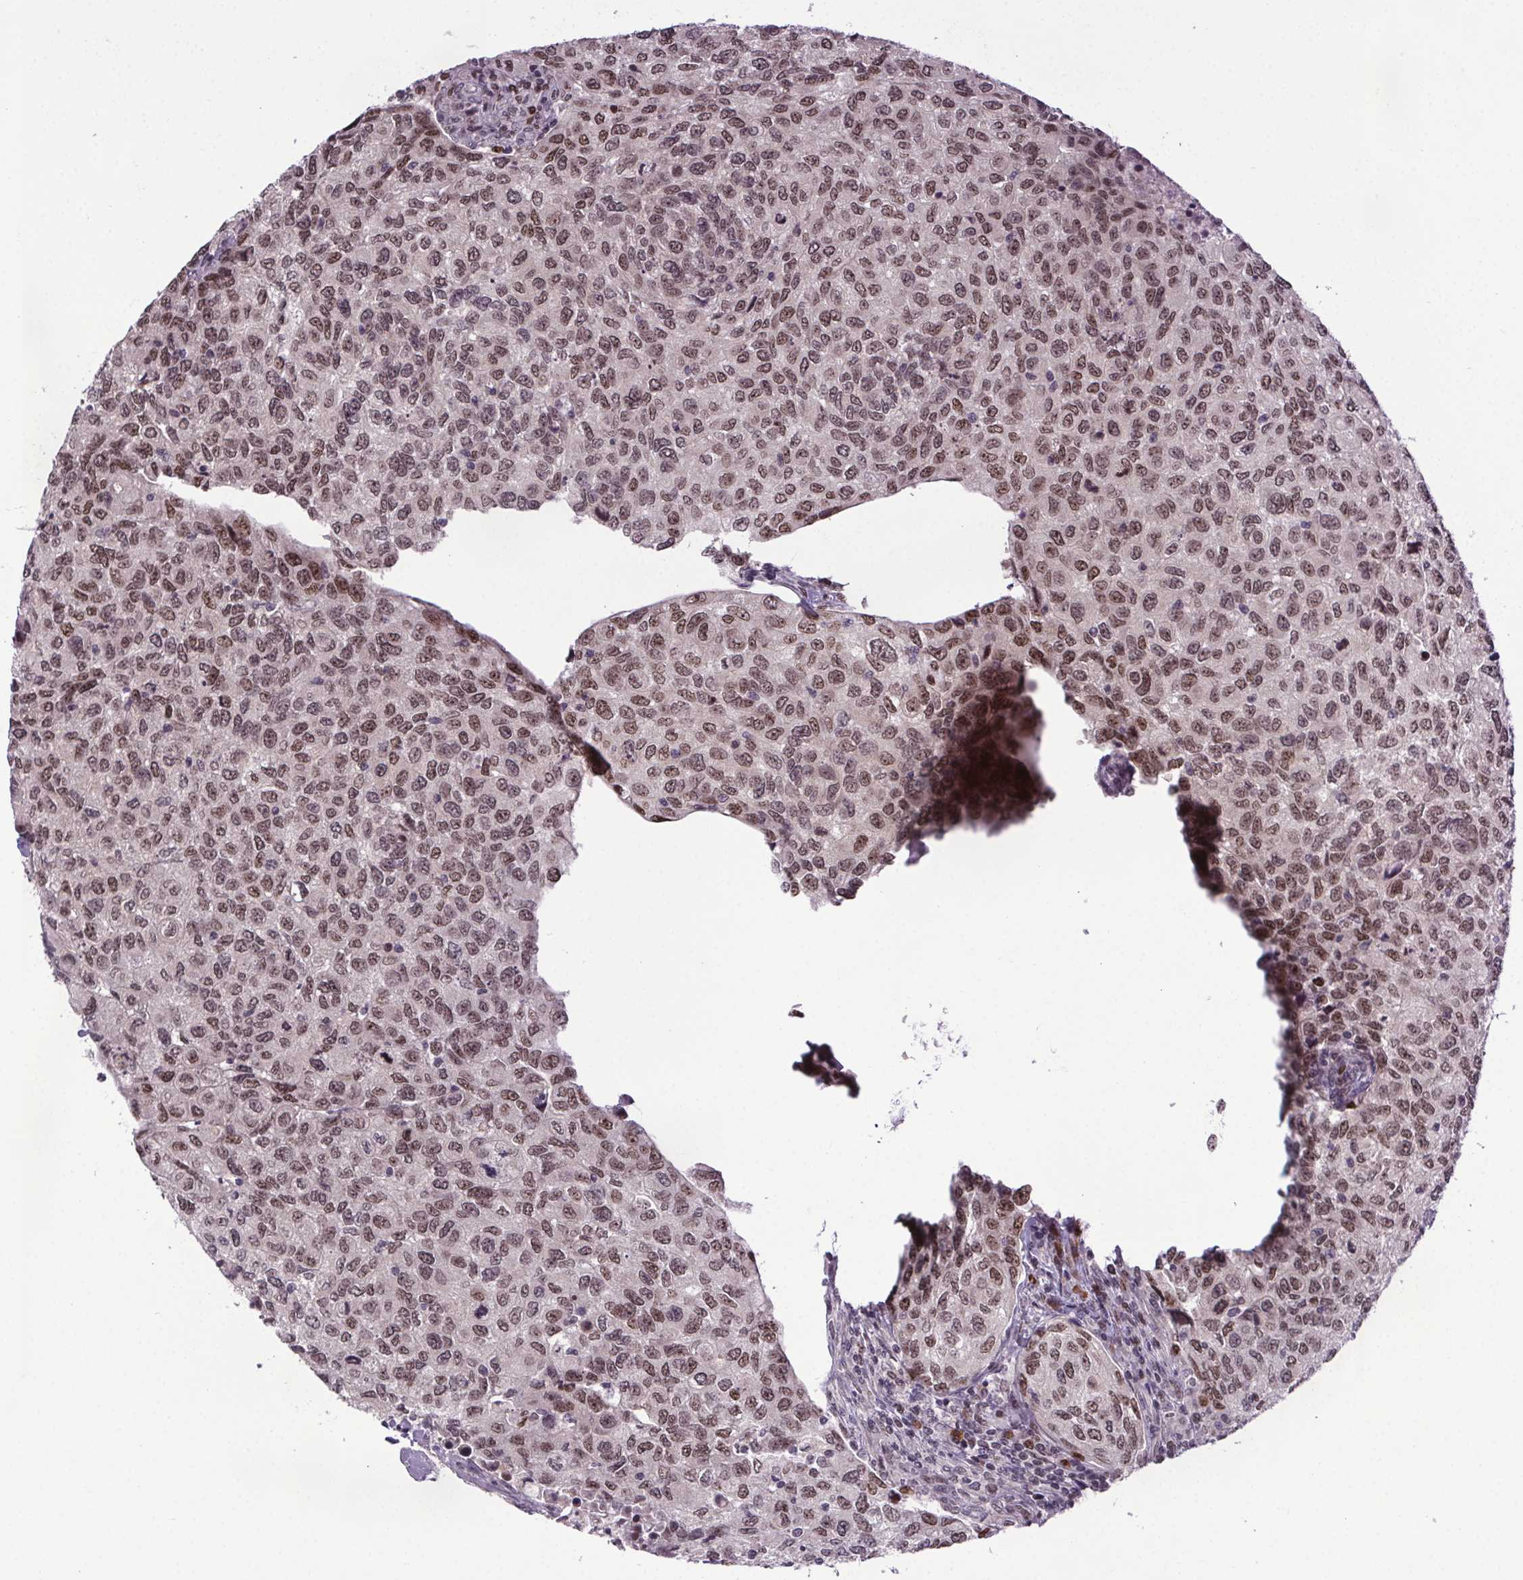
{"staining": {"intensity": "moderate", "quantity": ">75%", "location": "nuclear"}, "tissue": "urothelial cancer", "cell_type": "Tumor cells", "image_type": "cancer", "snomed": [{"axis": "morphology", "description": "Urothelial carcinoma, High grade"}, {"axis": "topography", "description": "Urinary bladder"}], "caption": "Moderate nuclear protein positivity is appreciated in about >75% of tumor cells in high-grade urothelial carcinoma.", "gene": "ATMIN", "patient": {"sex": "female", "age": 78}}